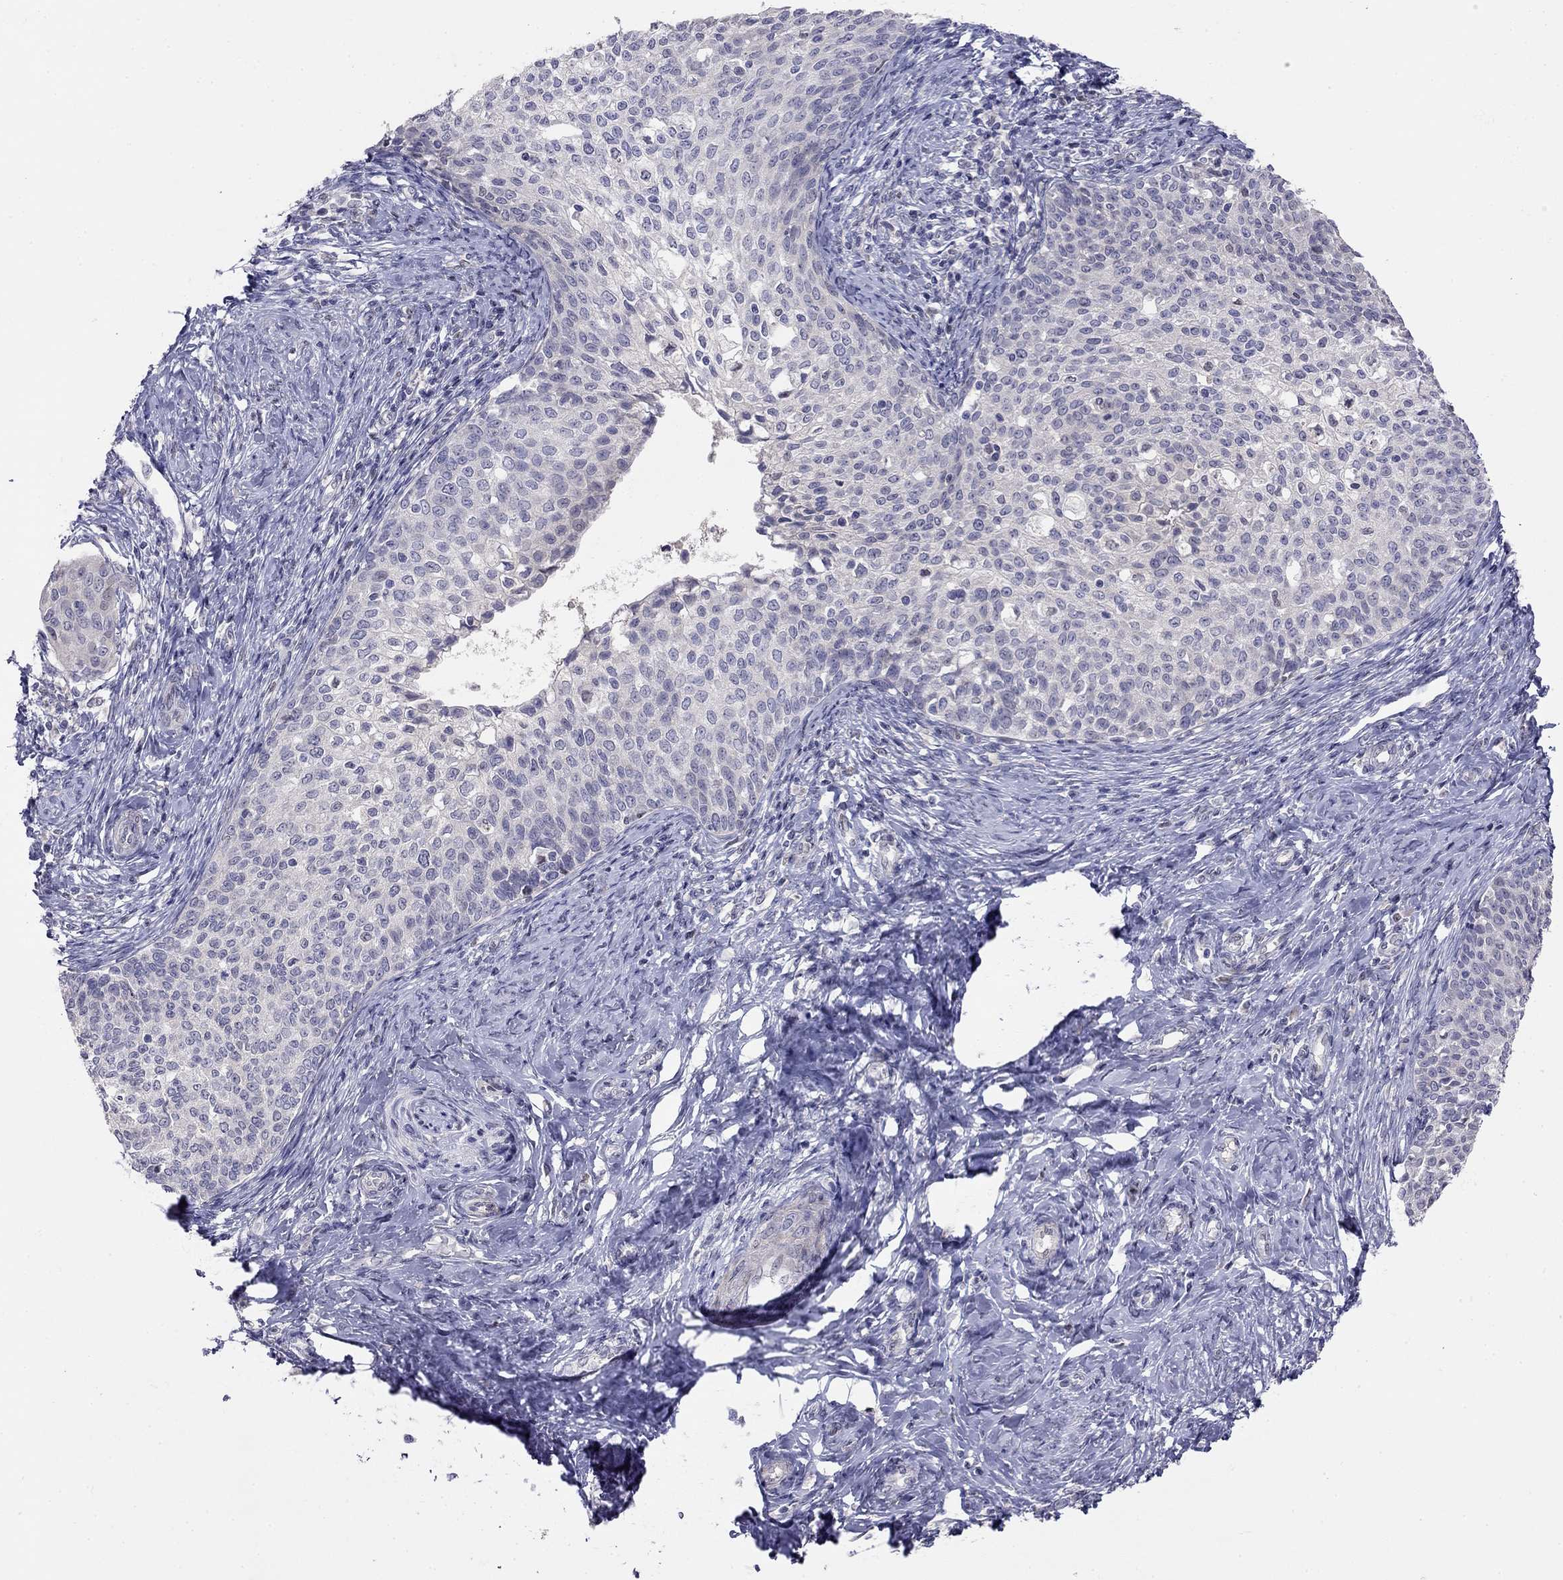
{"staining": {"intensity": "negative", "quantity": "none", "location": "none"}, "tissue": "cervical cancer", "cell_type": "Tumor cells", "image_type": "cancer", "snomed": [{"axis": "morphology", "description": "Squamous cell carcinoma, NOS"}, {"axis": "topography", "description": "Cervix"}], "caption": "Tumor cells are negative for protein expression in human squamous cell carcinoma (cervical).", "gene": "LRRC39", "patient": {"sex": "female", "age": 51}}